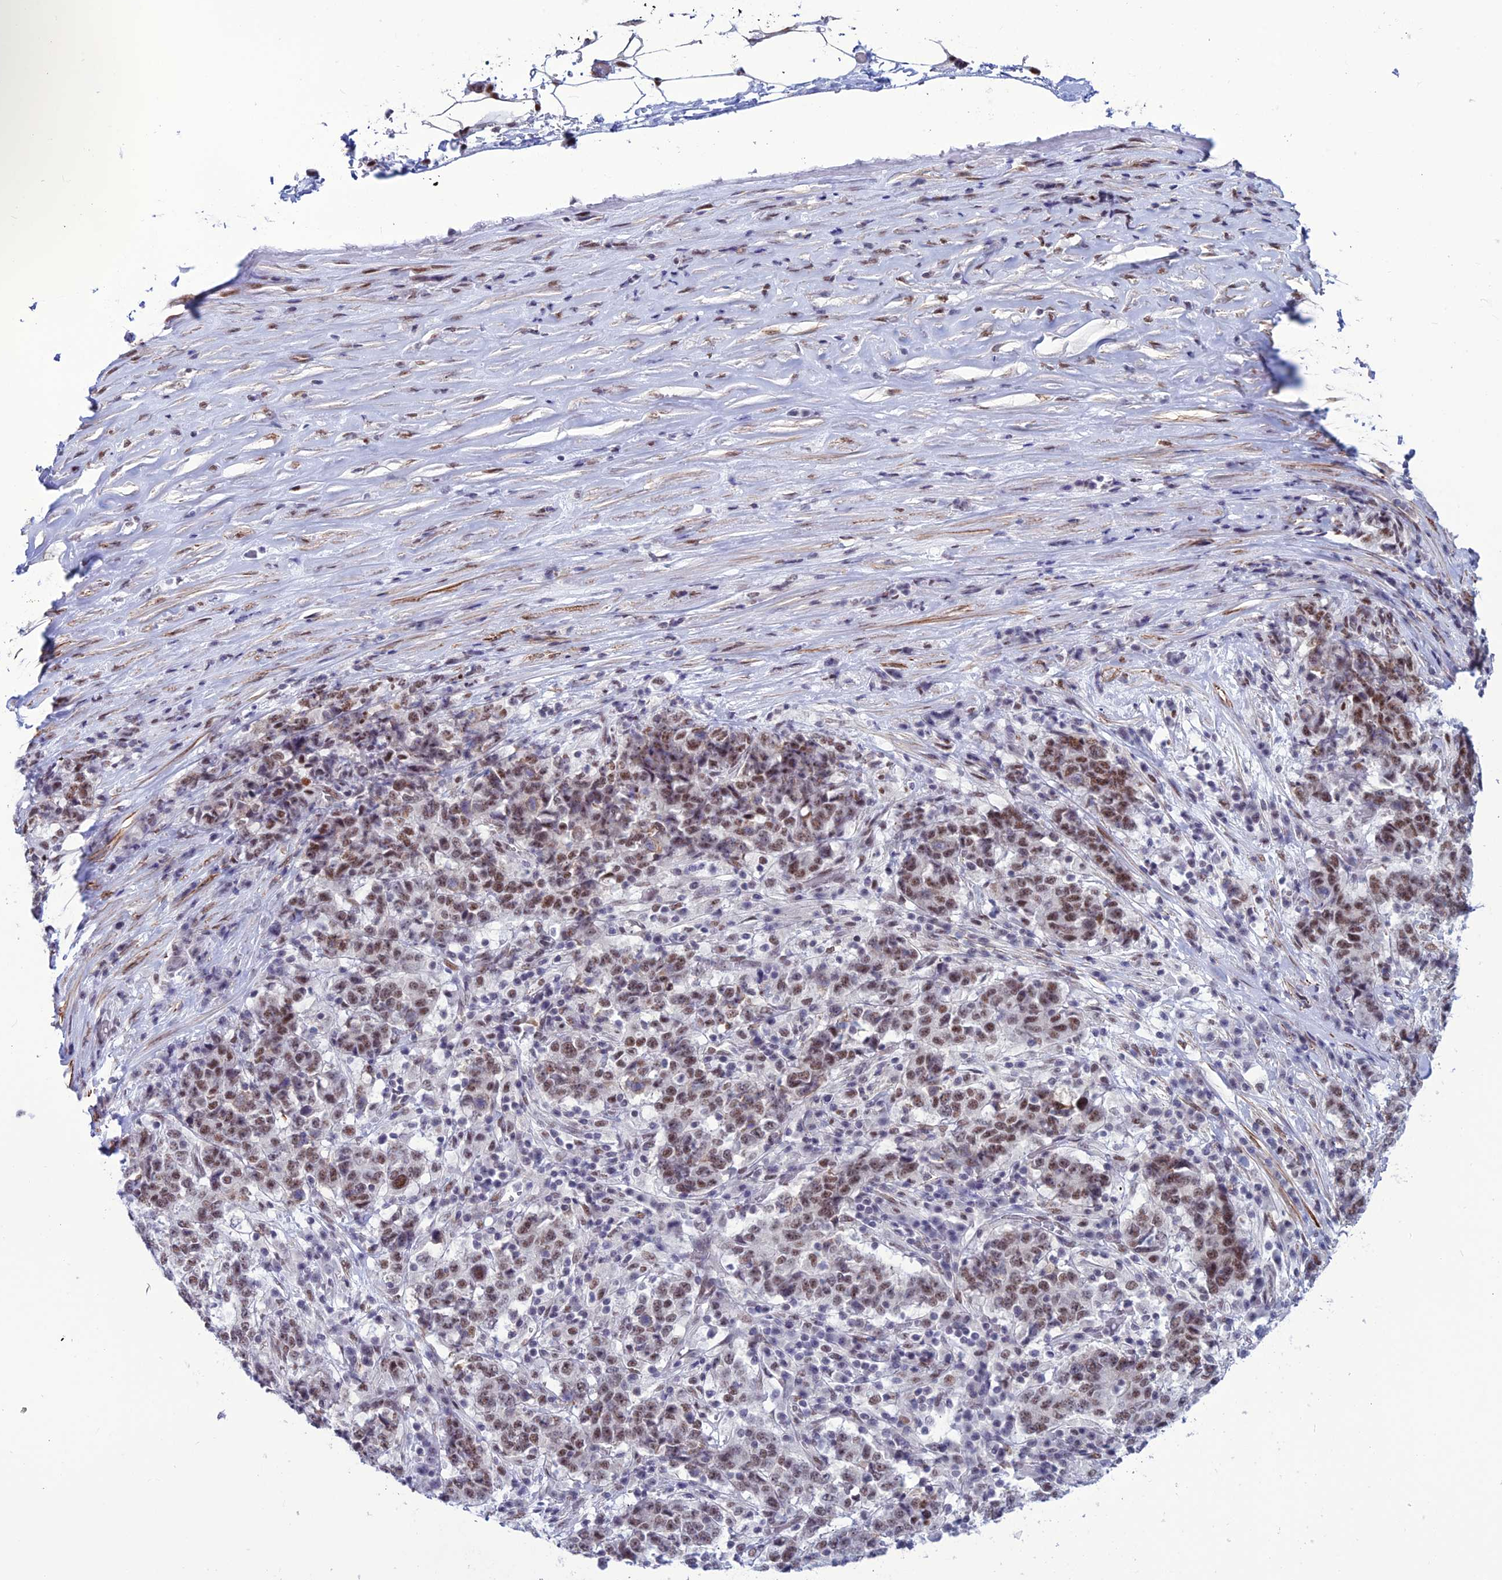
{"staining": {"intensity": "moderate", "quantity": ">75%", "location": "nuclear"}, "tissue": "stomach cancer", "cell_type": "Tumor cells", "image_type": "cancer", "snomed": [{"axis": "morphology", "description": "Adenocarcinoma, NOS"}, {"axis": "topography", "description": "Stomach"}], "caption": "IHC (DAB (3,3'-diaminobenzidine)) staining of human stomach cancer exhibits moderate nuclear protein staining in approximately >75% of tumor cells.", "gene": "U2AF1", "patient": {"sex": "male", "age": 59}}